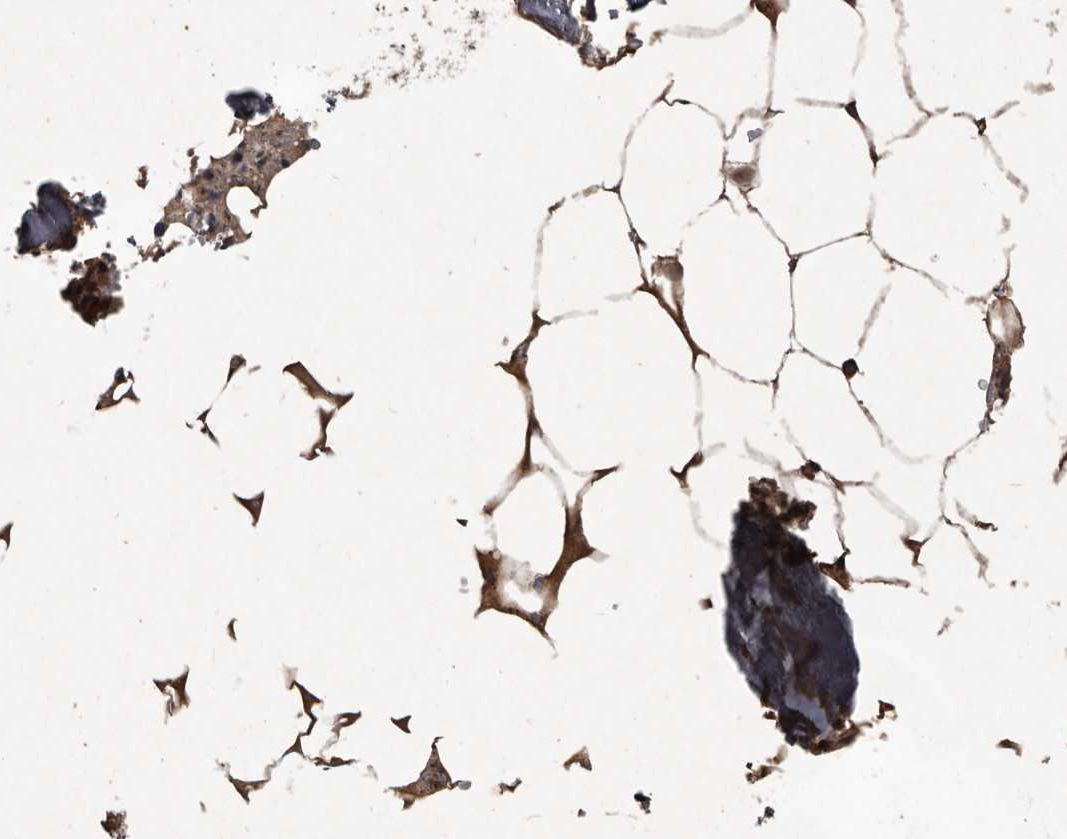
{"staining": {"intensity": "moderate", "quantity": "<25%", "location": "cytoplasmic/membranous"}, "tissue": "bone marrow", "cell_type": "Hematopoietic cells", "image_type": "normal", "snomed": [{"axis": "morphology", "description": "Normal tissue, NOS"}, {"axis": "topography", "description": "Bone marrow"}], "caption": "Approximately <25% of hematopoietic cells in benign bone marrow display moderate cytoplasmic/membranous protein positivity as visualized by brown immunohistochemical staining.", "gene": "MRPS15", "patient": {"sex": "male", "age": 70}}